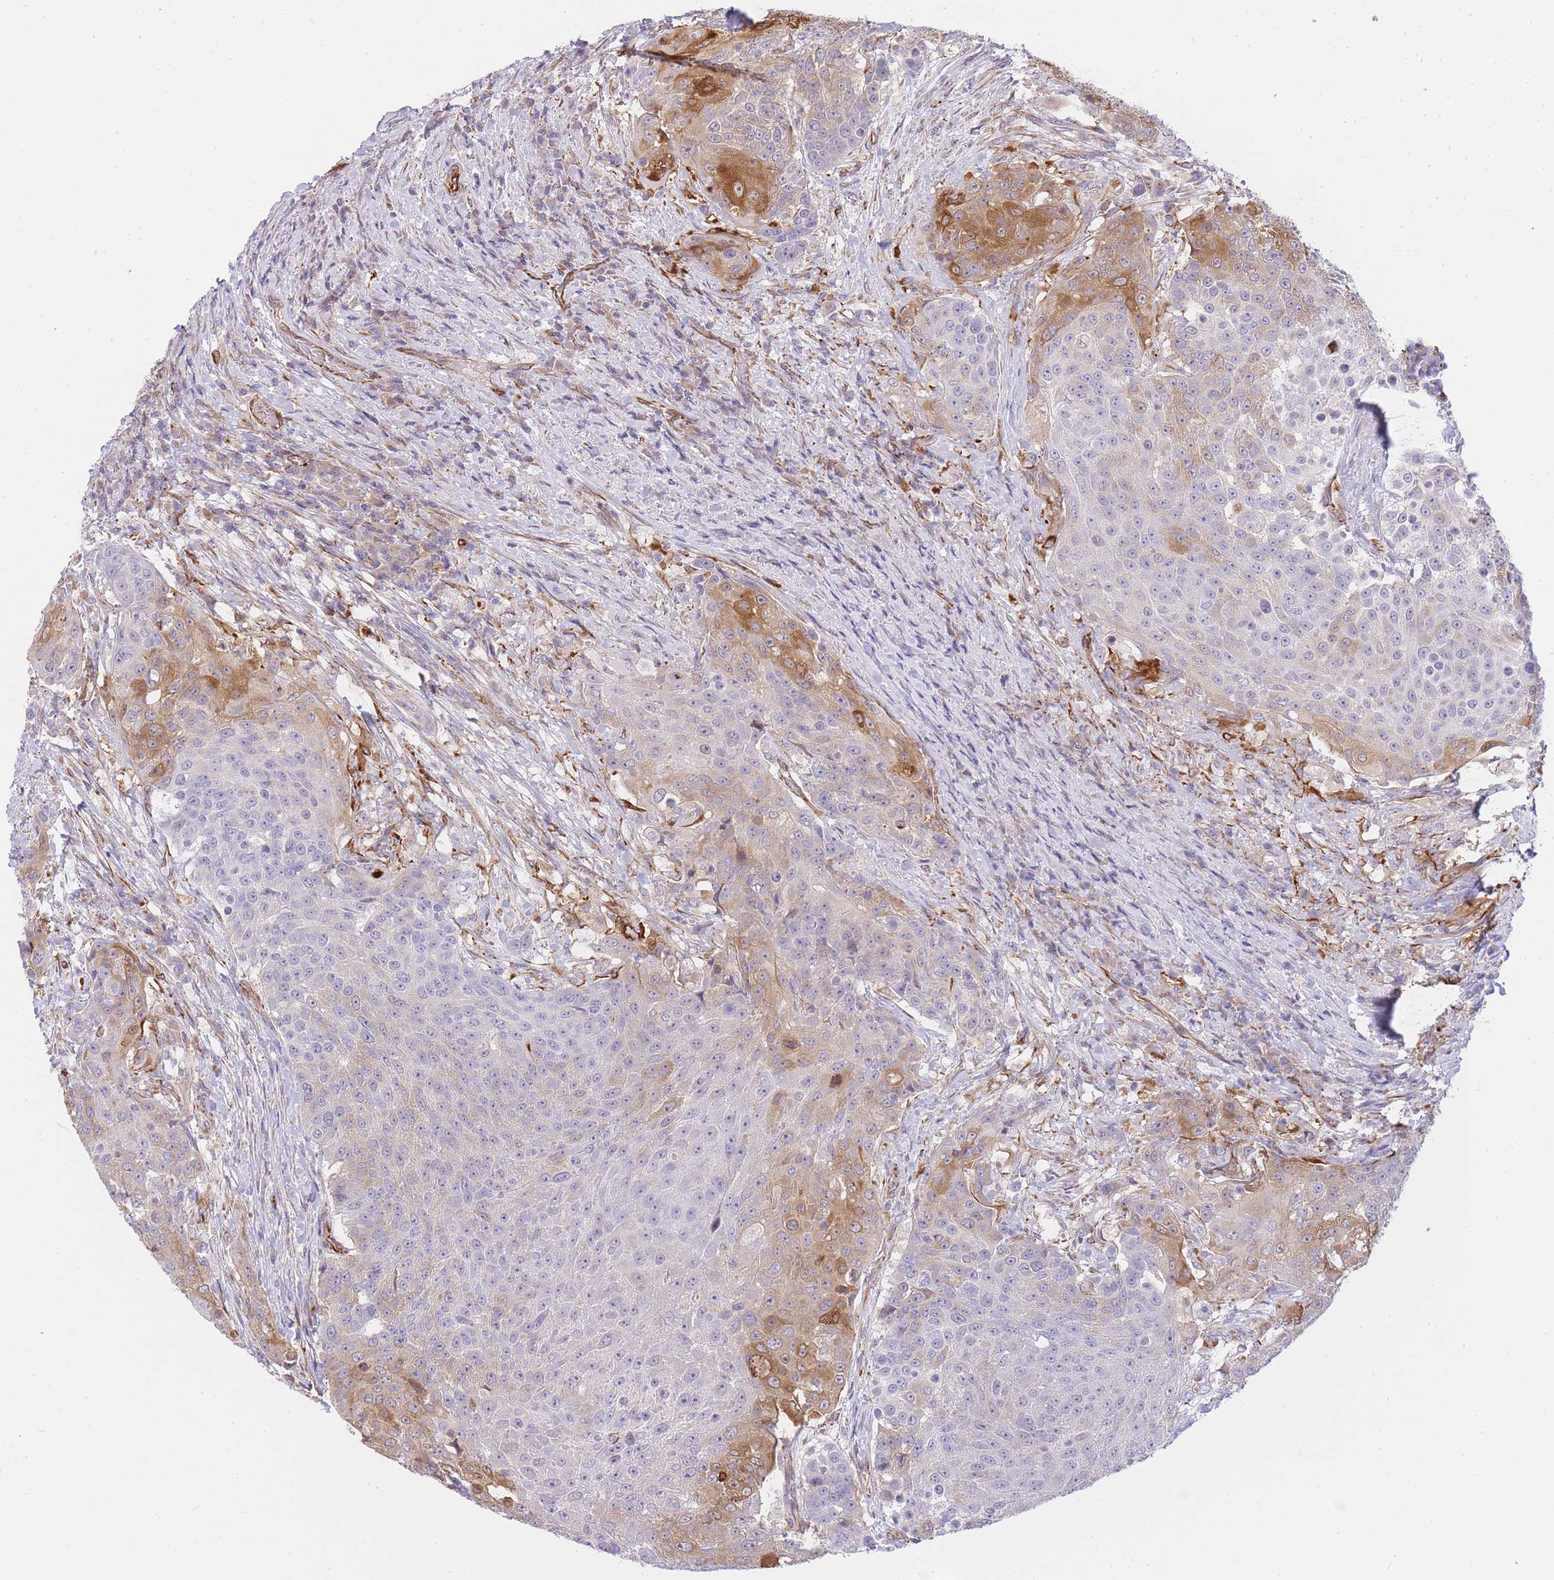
{"staining": {"intensity": "moderate", "quantity": "<25%", "location": "cytoplasmic/membranous"}, "tissue": "urothelial cancer", "cell_type": "Tumor cells", "image_type": "cancer", "snomed": [{"axis": "morphology", "description": "Urothelial carcinoma, High grade"}, {"axis": "topography", "description": "Urinary bladder"}], "caption": "Moderate cytoplasmic/membranous protein expression is present in about <25% of tumor cells in urothelial carcinoma (high-grade). The protein is shown in brown color, while the nuclei are stained blue.", "gene": "ECPAS", "patient": {"sex": "female", "age": 63}}